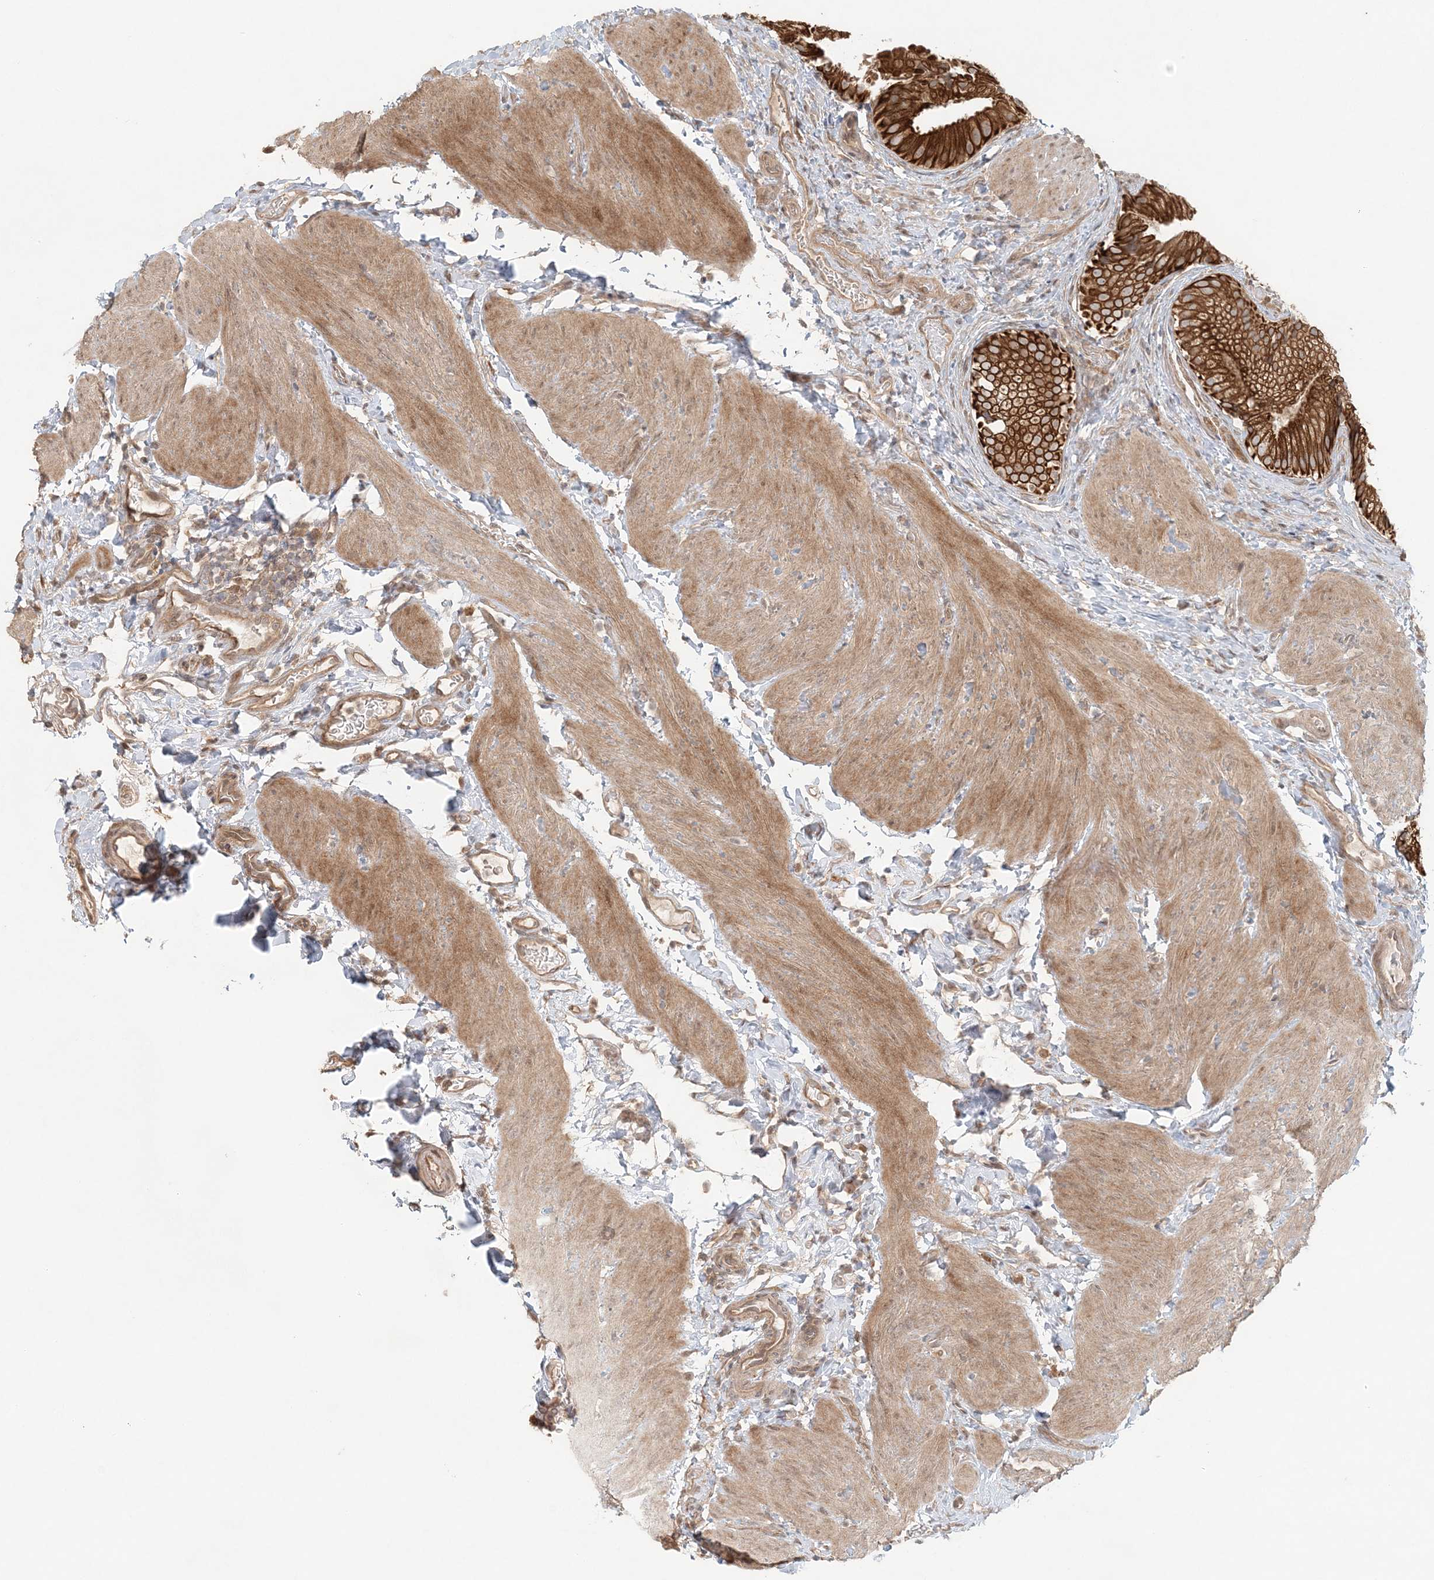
{"staining": {"intensity": "strong", "quantity": ">75%", "location": "cytoplasmic/membranous"}, "tissue": "gallbladder", "cell_type": "Glandular cells", "image_type": "normal", "snomed": [{"axis": "morphology", "description": "Normal tissue, NOS"}, {"axis": "topography", "description": "Gallbladder"}], "caption": "This is an image of immunohistochemistry staining of benign gallbladder, which shows strong staining in the cytoplasmic/membranous of glandular cells.", "gene": "KIAA0232", "patient": {"sex": "female", "age": 30}}